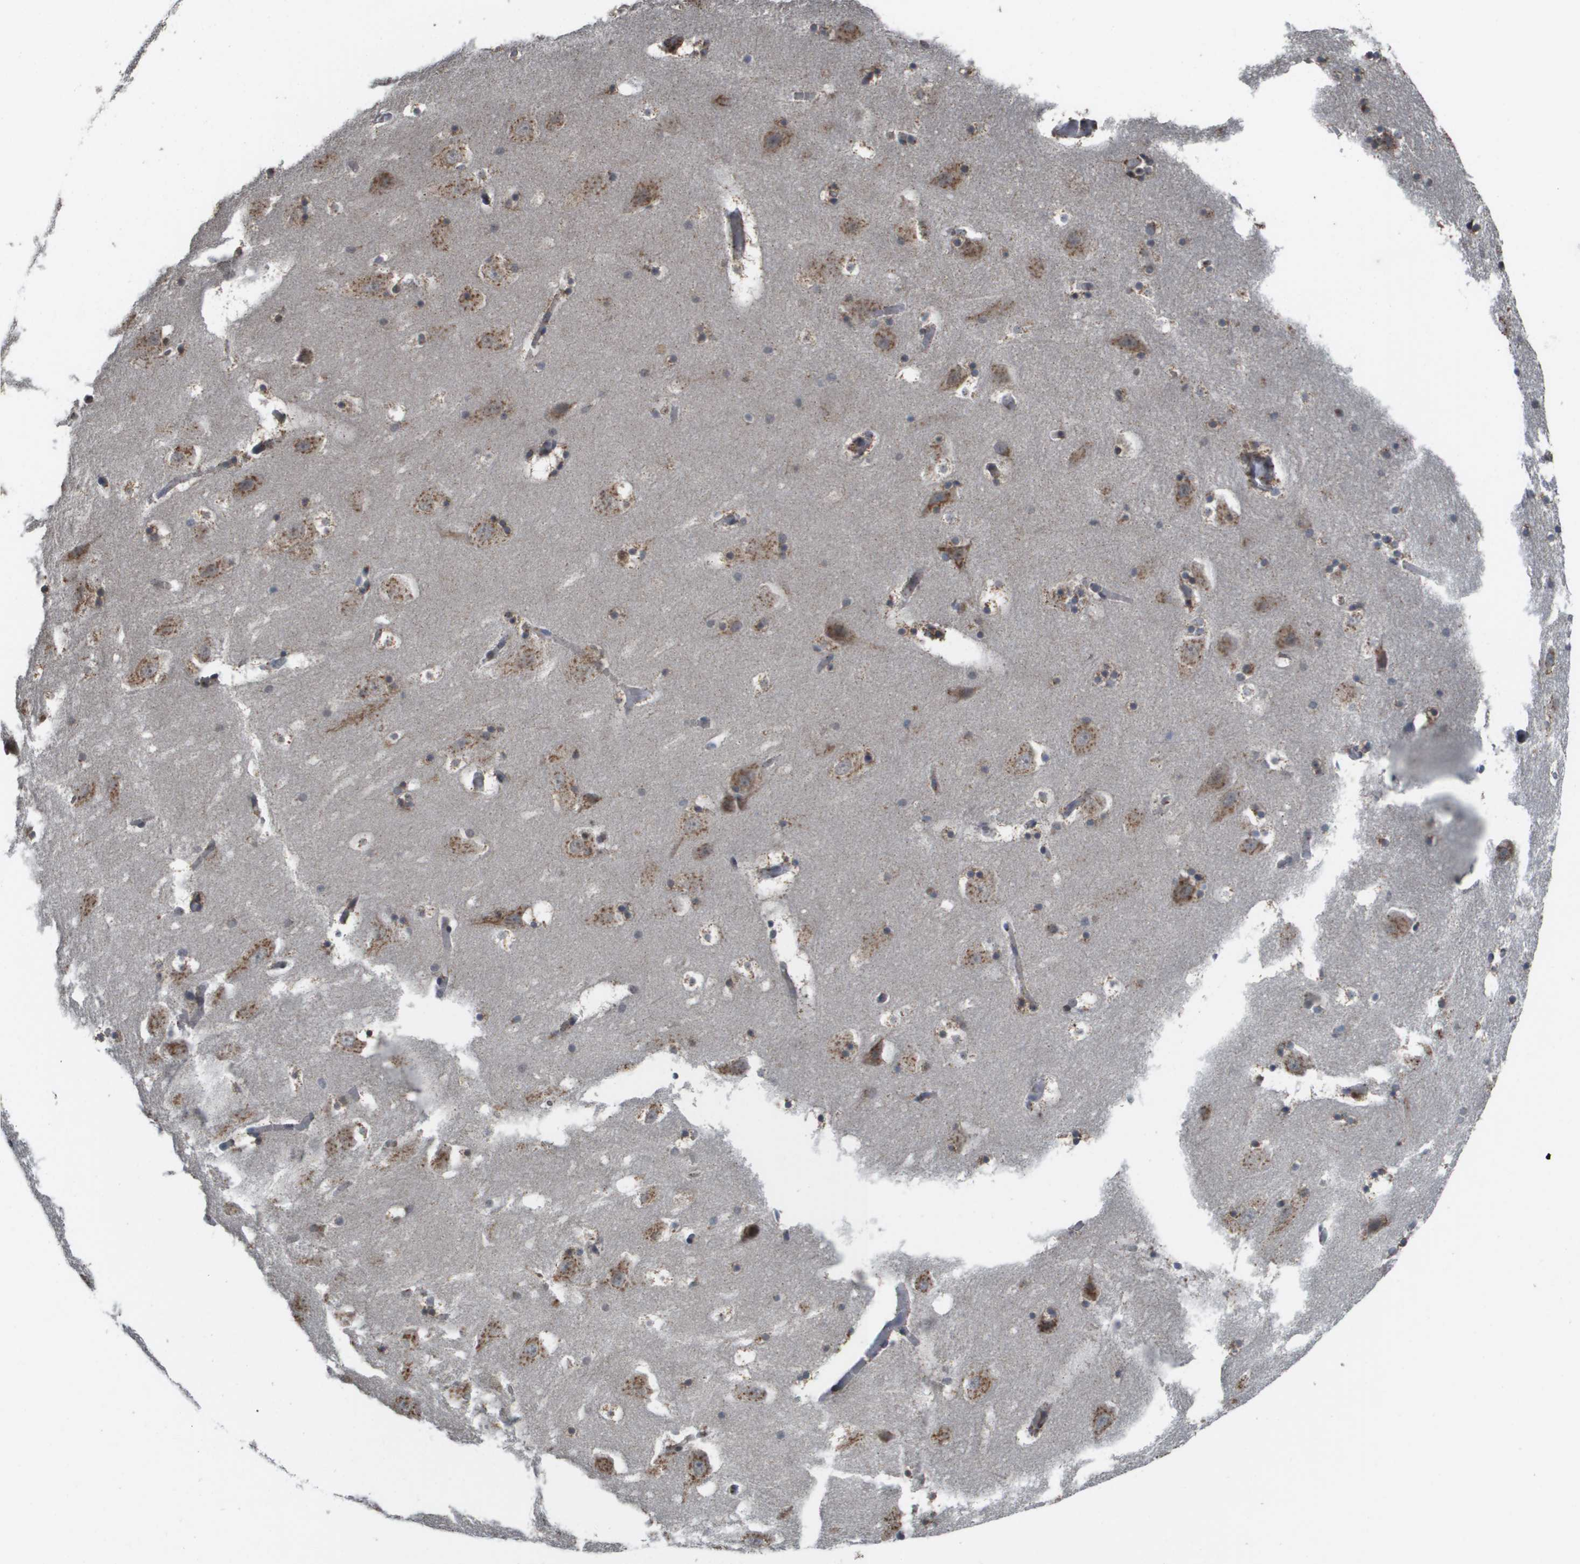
{"staining": {"intensity": "moderate", "quantity": "25%-75%", "location": "cytoplasmic/membranous"}, "tissue": "hippocampus", "cell_type": "Glial cells", "image_type": "normal", "snomed": [{"axis": "morphology", "description": "Normal tissue, NOS"}, {"axis": "topography", "description": "Hippocampus"}], "caption": "Immunohistochemistry (IHC) staining of unremarkable hippocampus, which reveals medium levels of moderate cytoplasmic/membranous expression in approximately 25%-75% of glial cells indicating moderate cytoplasmic/membranous protein expression. The staining was performed using DAB (3,3'-diaminobenzidine) (brown) for protein detection and nuclei were counterstained in hematoxylin (blue).", "gene": "PCK1", "patient": {"sex": "male", "age": 45}}